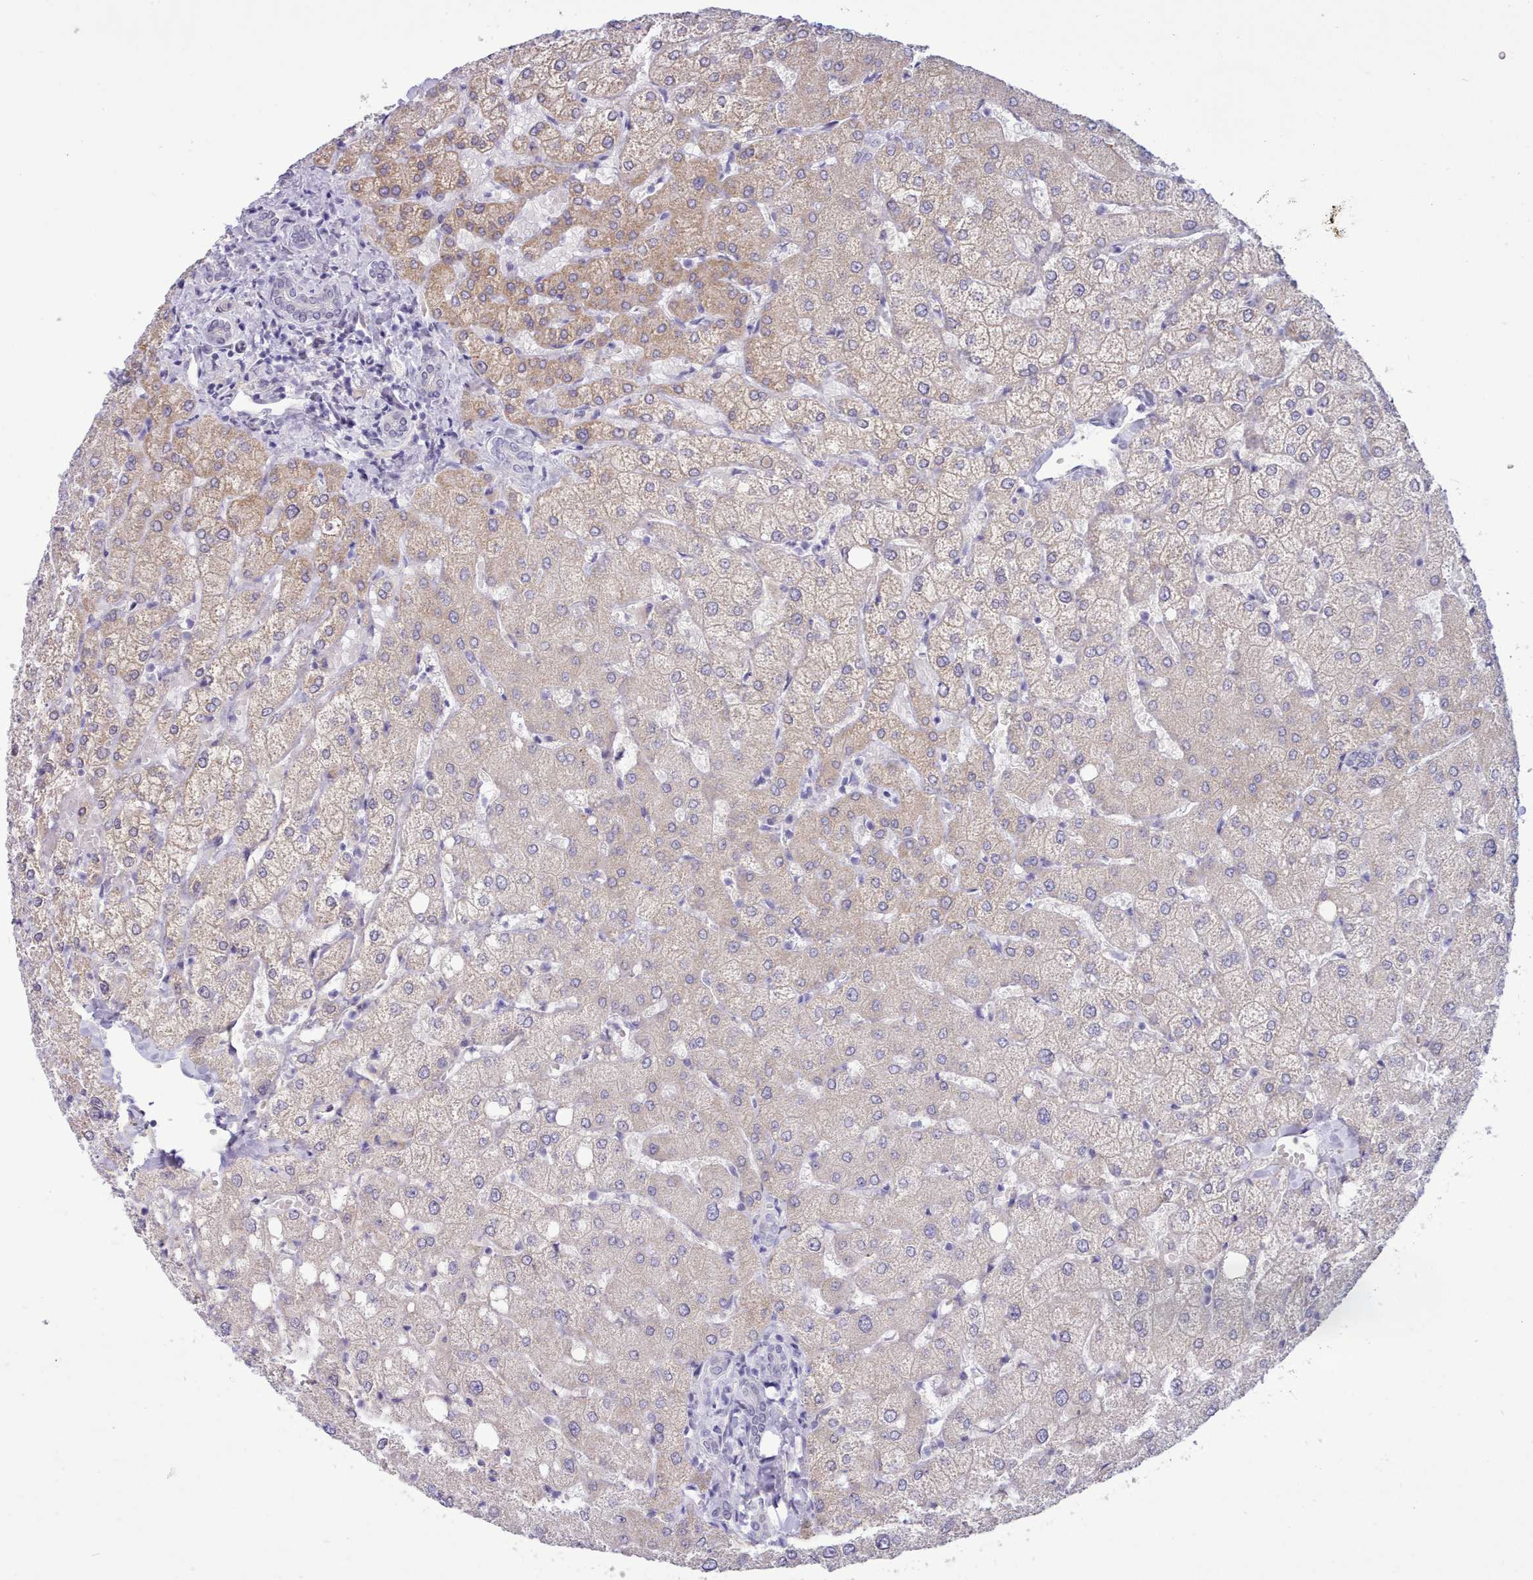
{"staining": {"intensity": "negative", "quantity": "none", "location": "none"}, "tissue": "liver", "cell_type": "Cholangiocytes", "image_type": "normal", "snomed": [{"axis": "morphology", "description": "Normal tissue, NOS"}, {"axis": "topography", "description": "Liver"}], "caption": "DAB (3,3'-diaminobenzidine) immunohistochemical staining of unremarkable liver reveals no significant staining in cholangiocytes.", "gene": "TMEM253", "patient": {"sex": "female", "age": 54}}